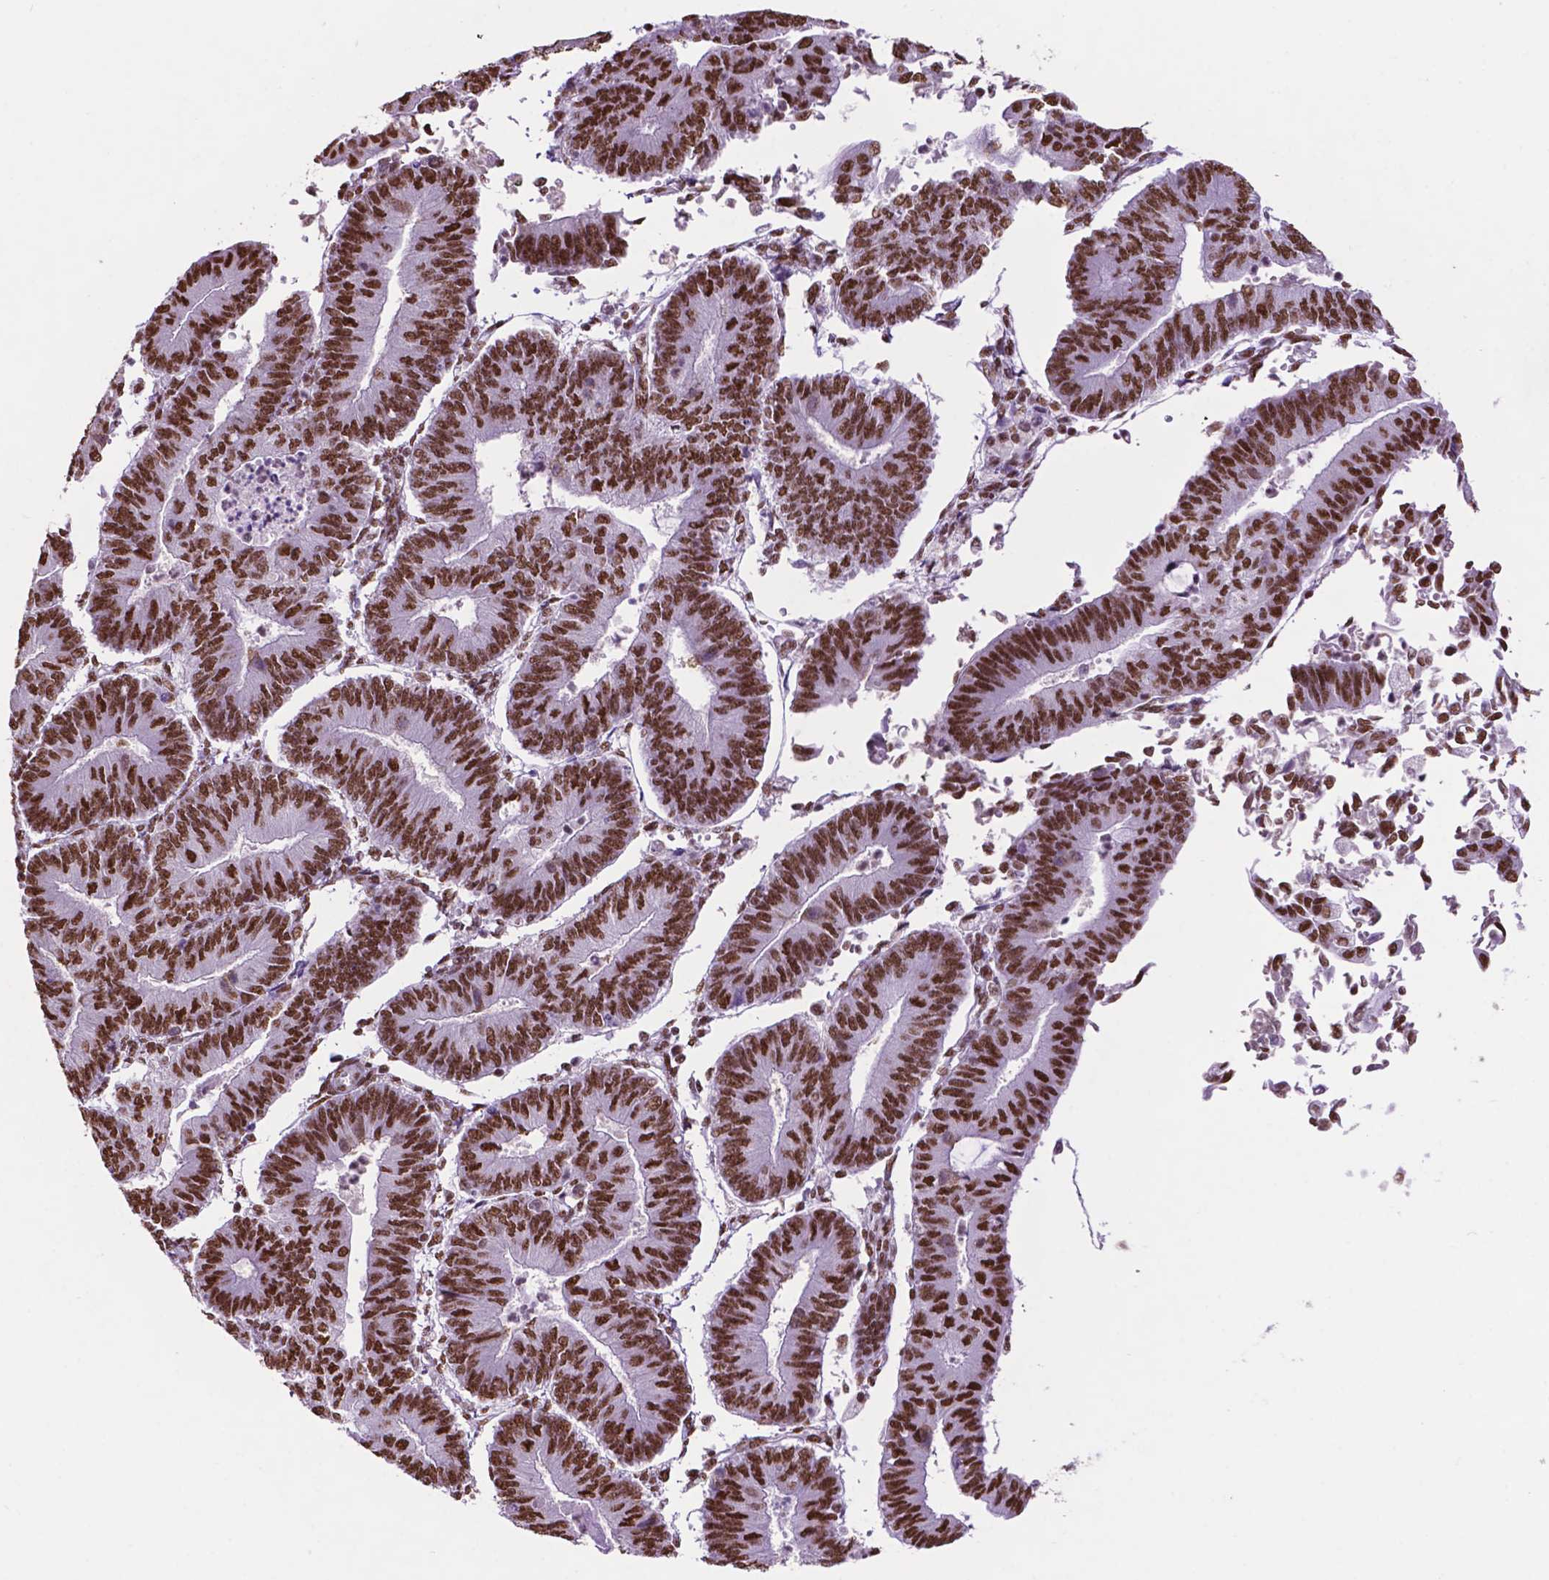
{"staining": {"intensity": "strong", "quantity": ">75%", "location": "nuclear"}, "tissue": "endometrial cancer", "cell_type": "Tumor cells", "image_type": "cancer", "snomed": [{"axis": "morphology", "description": "Adenocarcinoma, NOS"}, {"axis": "topography", "description": "Endometrium"}], "caption": "Tumor cells show high levels of strong nuclear expression in about >75% of cells in human endometrial cancer (adenocarcinoma).", "gene": "CCAR2", "patient": {"sex": "female", "age": 65}}